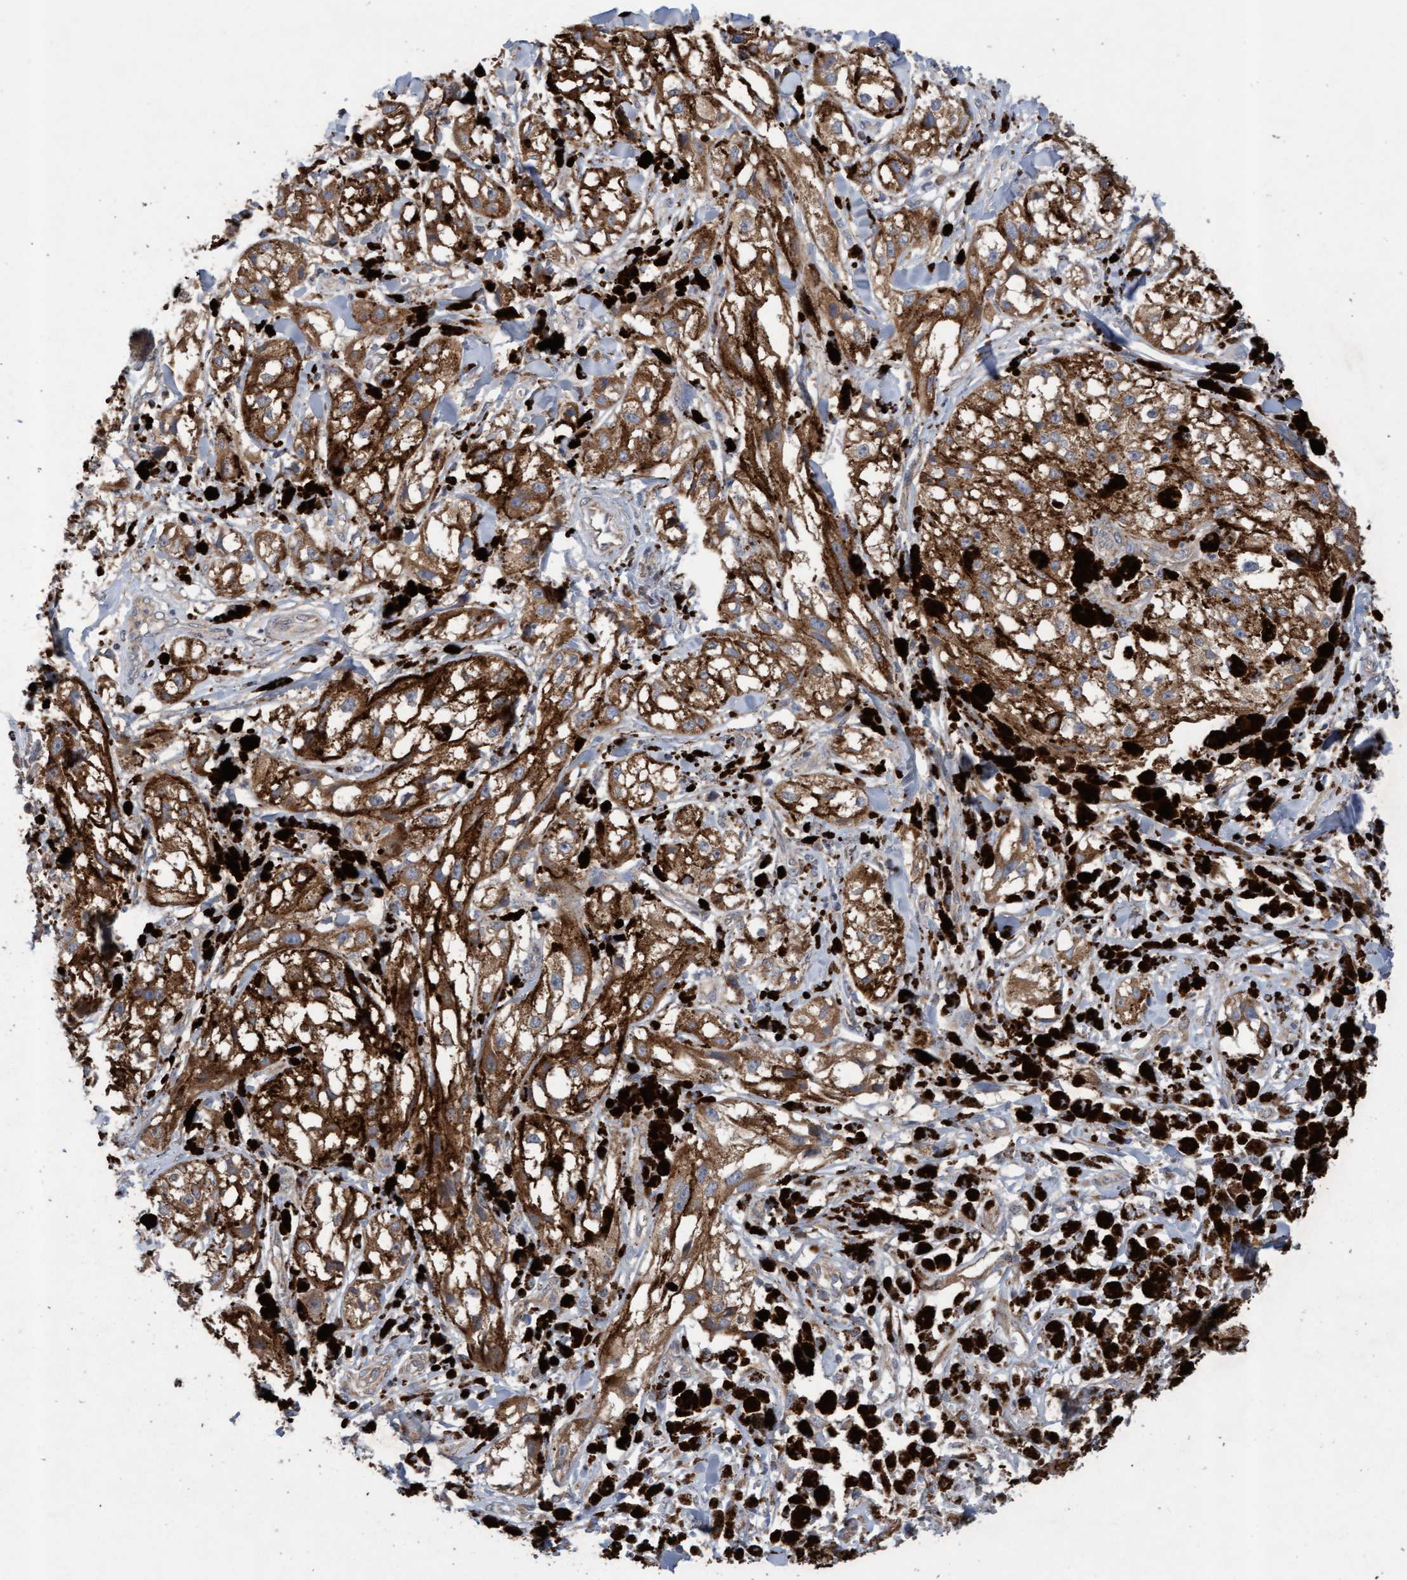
{"staining": {"intensity": "moderate", "quantity": ">75%", "location": "cytoplasmic/membranous"}, "tissue": "melanoma", "cell_type": "Tumor cells", "image_type": "cancer", "snomed": [{"axis": "morphology", "description": "Malignant melanoma, NOS"}, {"axis": "topography", "description": "Skin"}], "caption": "Immunohistochemical staining of melanoma shows medium levels of moderate cytoplasmic/membranous staining in about >75% of tumor cells.", "gene": "ATPAF2", "patient": {"sex": "male", "age": 88}}